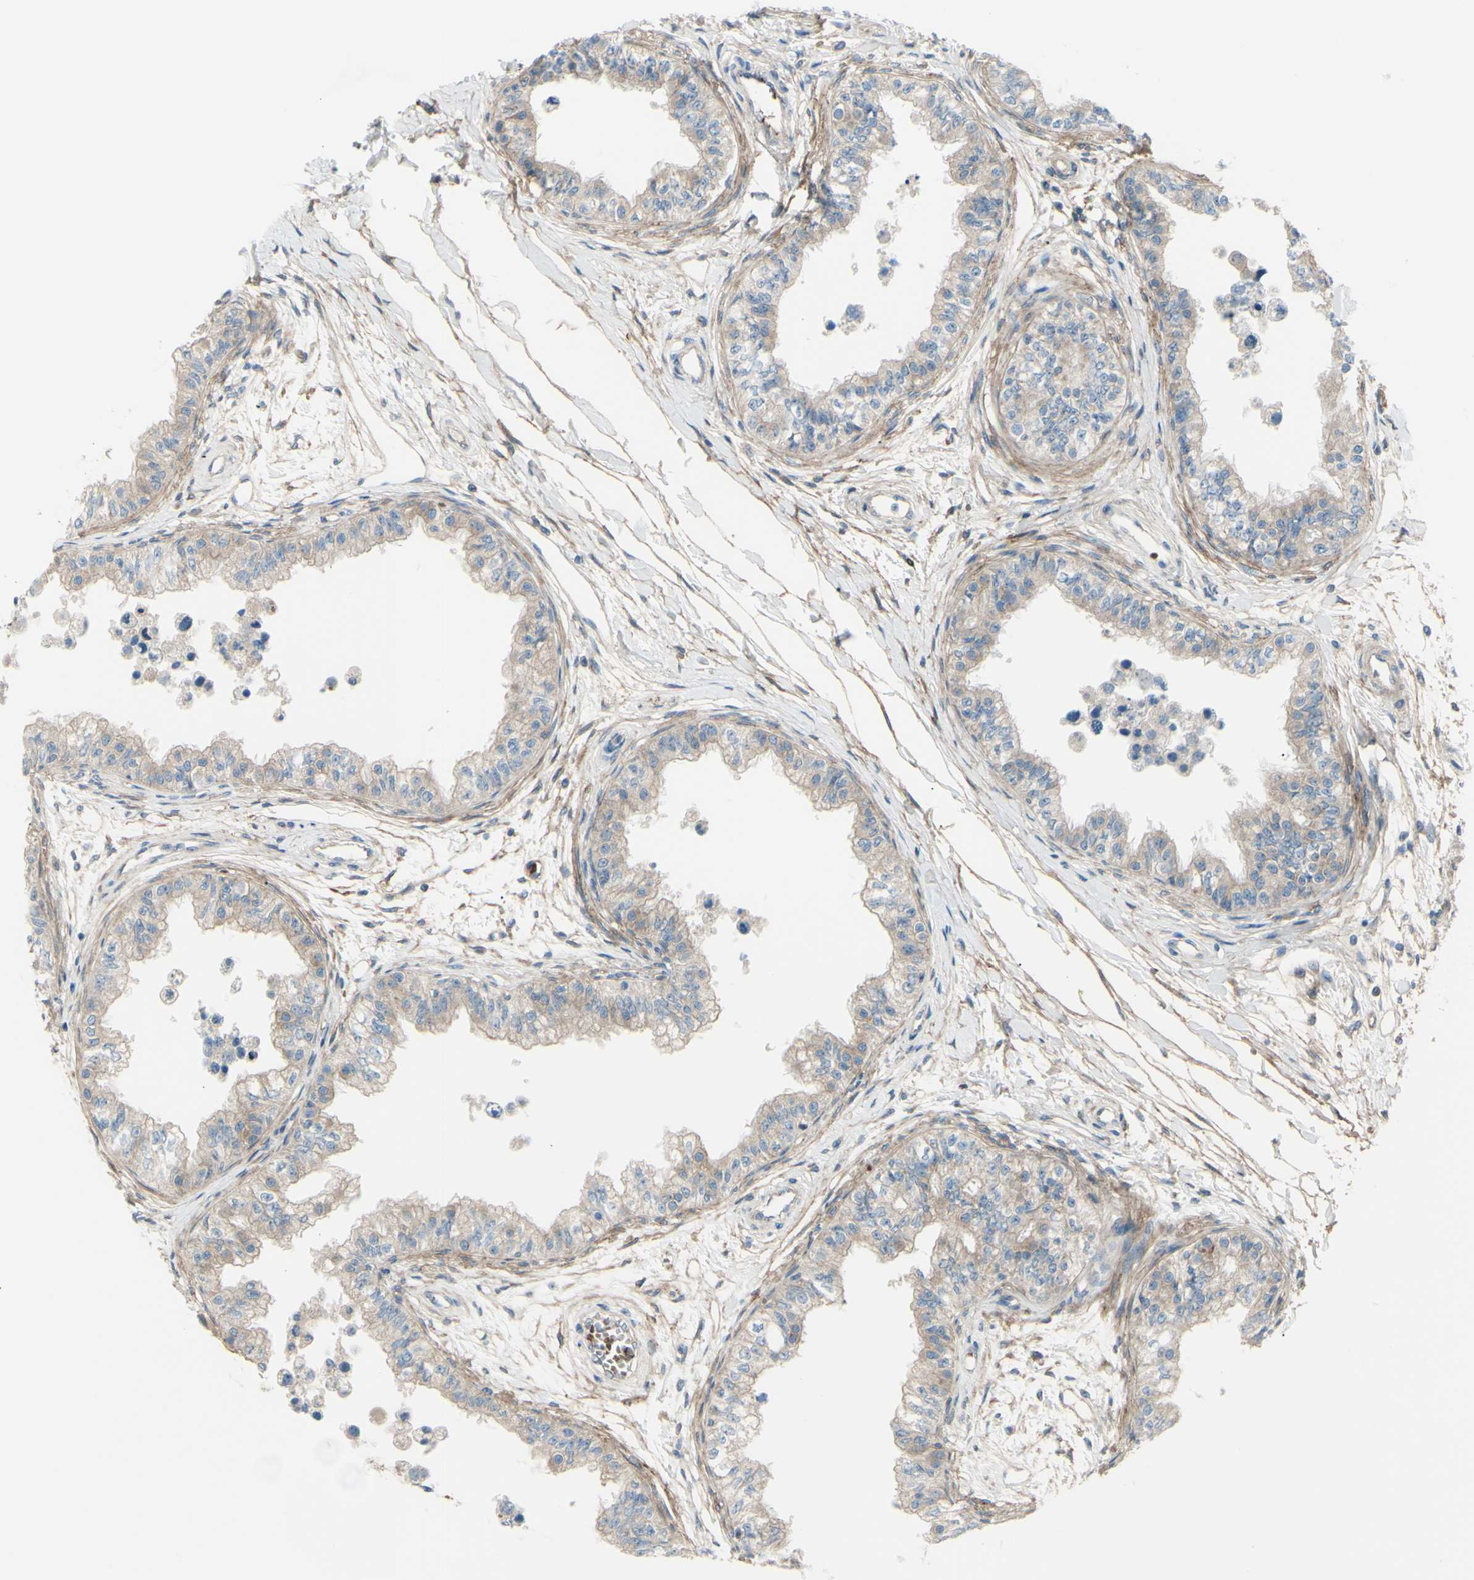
{"staining": {"intensity": "weak", "quantity": ">75%", "location": "cytoplasmic/membranous"}, "tissue": "epididymis", "cell_type": "Glandular cells", "image_type": "normal", "snomed": [{"axis": "morphology", "description": "Normal tissue, NOS"}, {"axis": "morphology", "description": "Adenocarcinoma, metastatic, NOS"}, {"axis": "topography", "description": "Testis"}, {"axis": "topography", "description": "Epididymis"}], "caption": "The micrograph exhibits staining of unremarkable epididymis, revealing weak cytoplasmic/membranous protein expression (brown color) within glandular cells.", "gene": "PCDHGA10", "patient": {"sex": "male", "age": 26}}